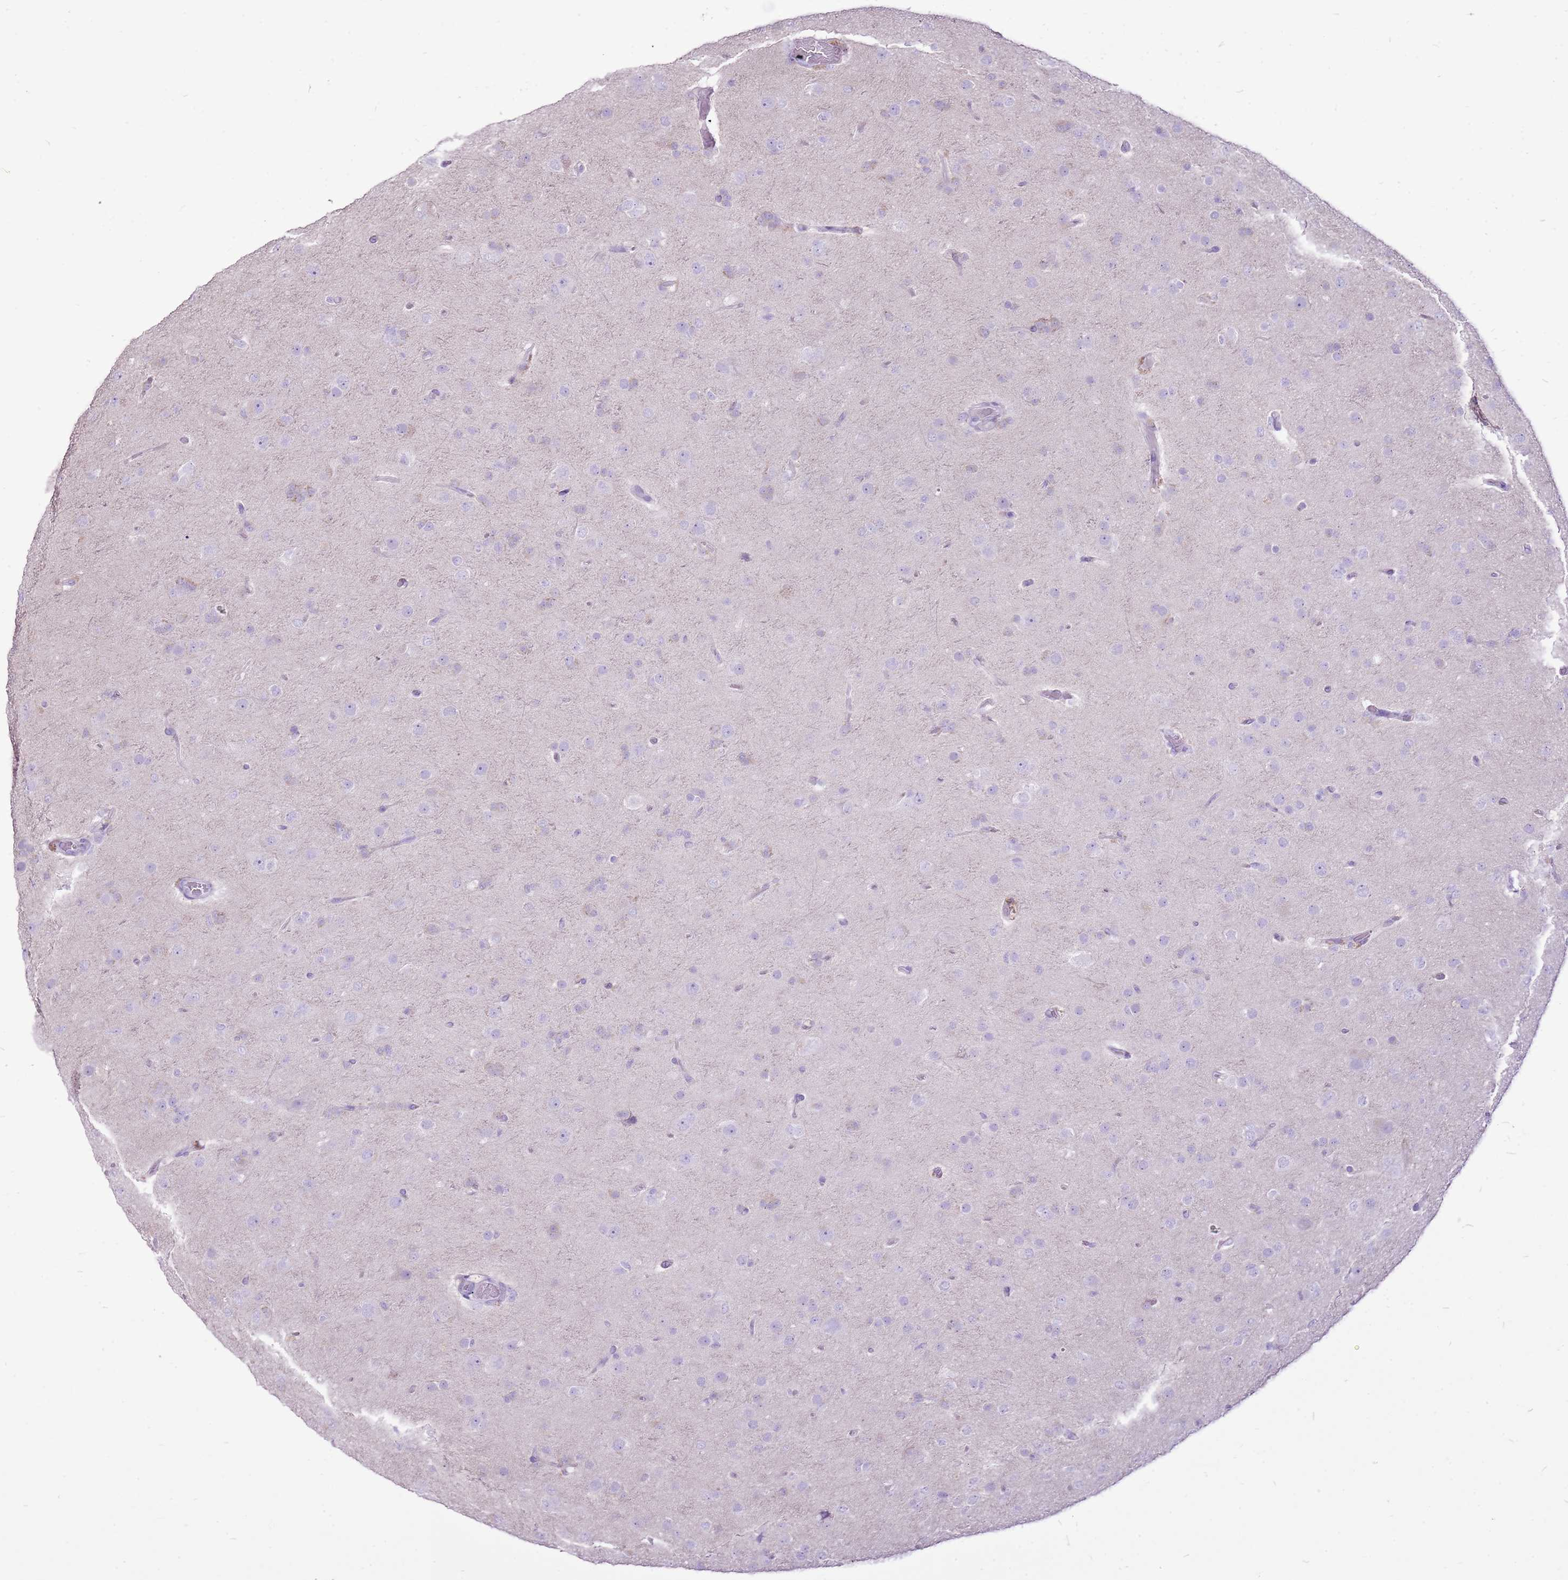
{"staining": {"intensity": "negative", "quantity": "none", "location": "none"}, "tissue": "glioma", "cell_type": "Tumor cells", "image_type": "cancer", "snomed": [{"axis": "morphology", "description": "Glioma, malignant, Low grade"}, {"axis": "topography", "description": "Brain"}], "caption": "IHC of glioma reveals no staining in tumor cells.", "gene": "CNFN", "patient": {"sex": "male", "age": 65}}